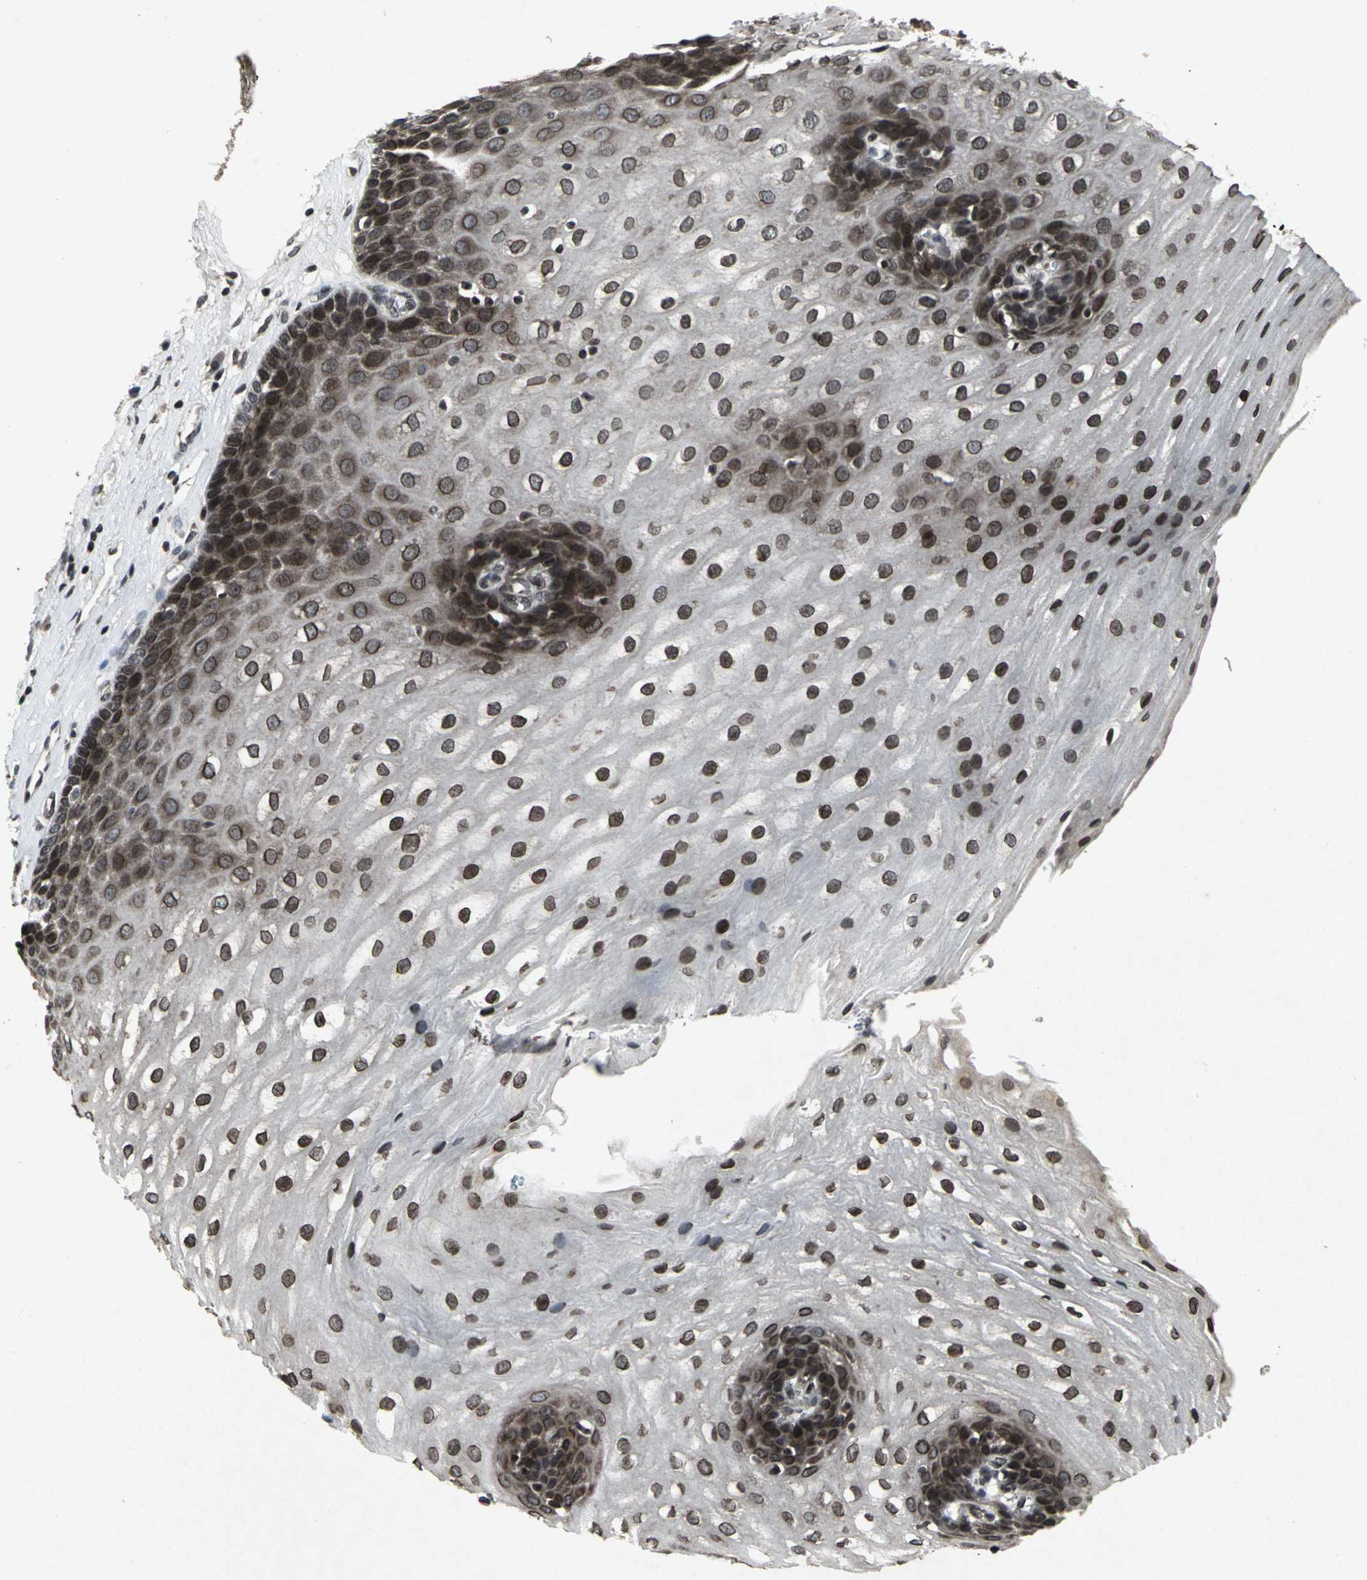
{"staining": {"intensity": "strong", "quantity": ">75%", "location": "cytoplasmic/membranous,nuclear"}, "tissue": "esophagus", "cell_type": "Squamous epithelial cells", "image_type": "normal", "snomed": [{"axis": "morphology", "description": "Normal tissue, NOS"}, {"axis": "topography", "description": "Esophagus"}], "caption": "The histopathology image demonstrates a brown stain indicating the presence of a protein in the cytoplasmic/membranous,nuclear of squamous epithelial cells in esophagus. (brown staining indicates protein expression, while blue staining denotes nuclei).", "gene": "SH2B3", "patient": {"sex": "male", "age": 48}}